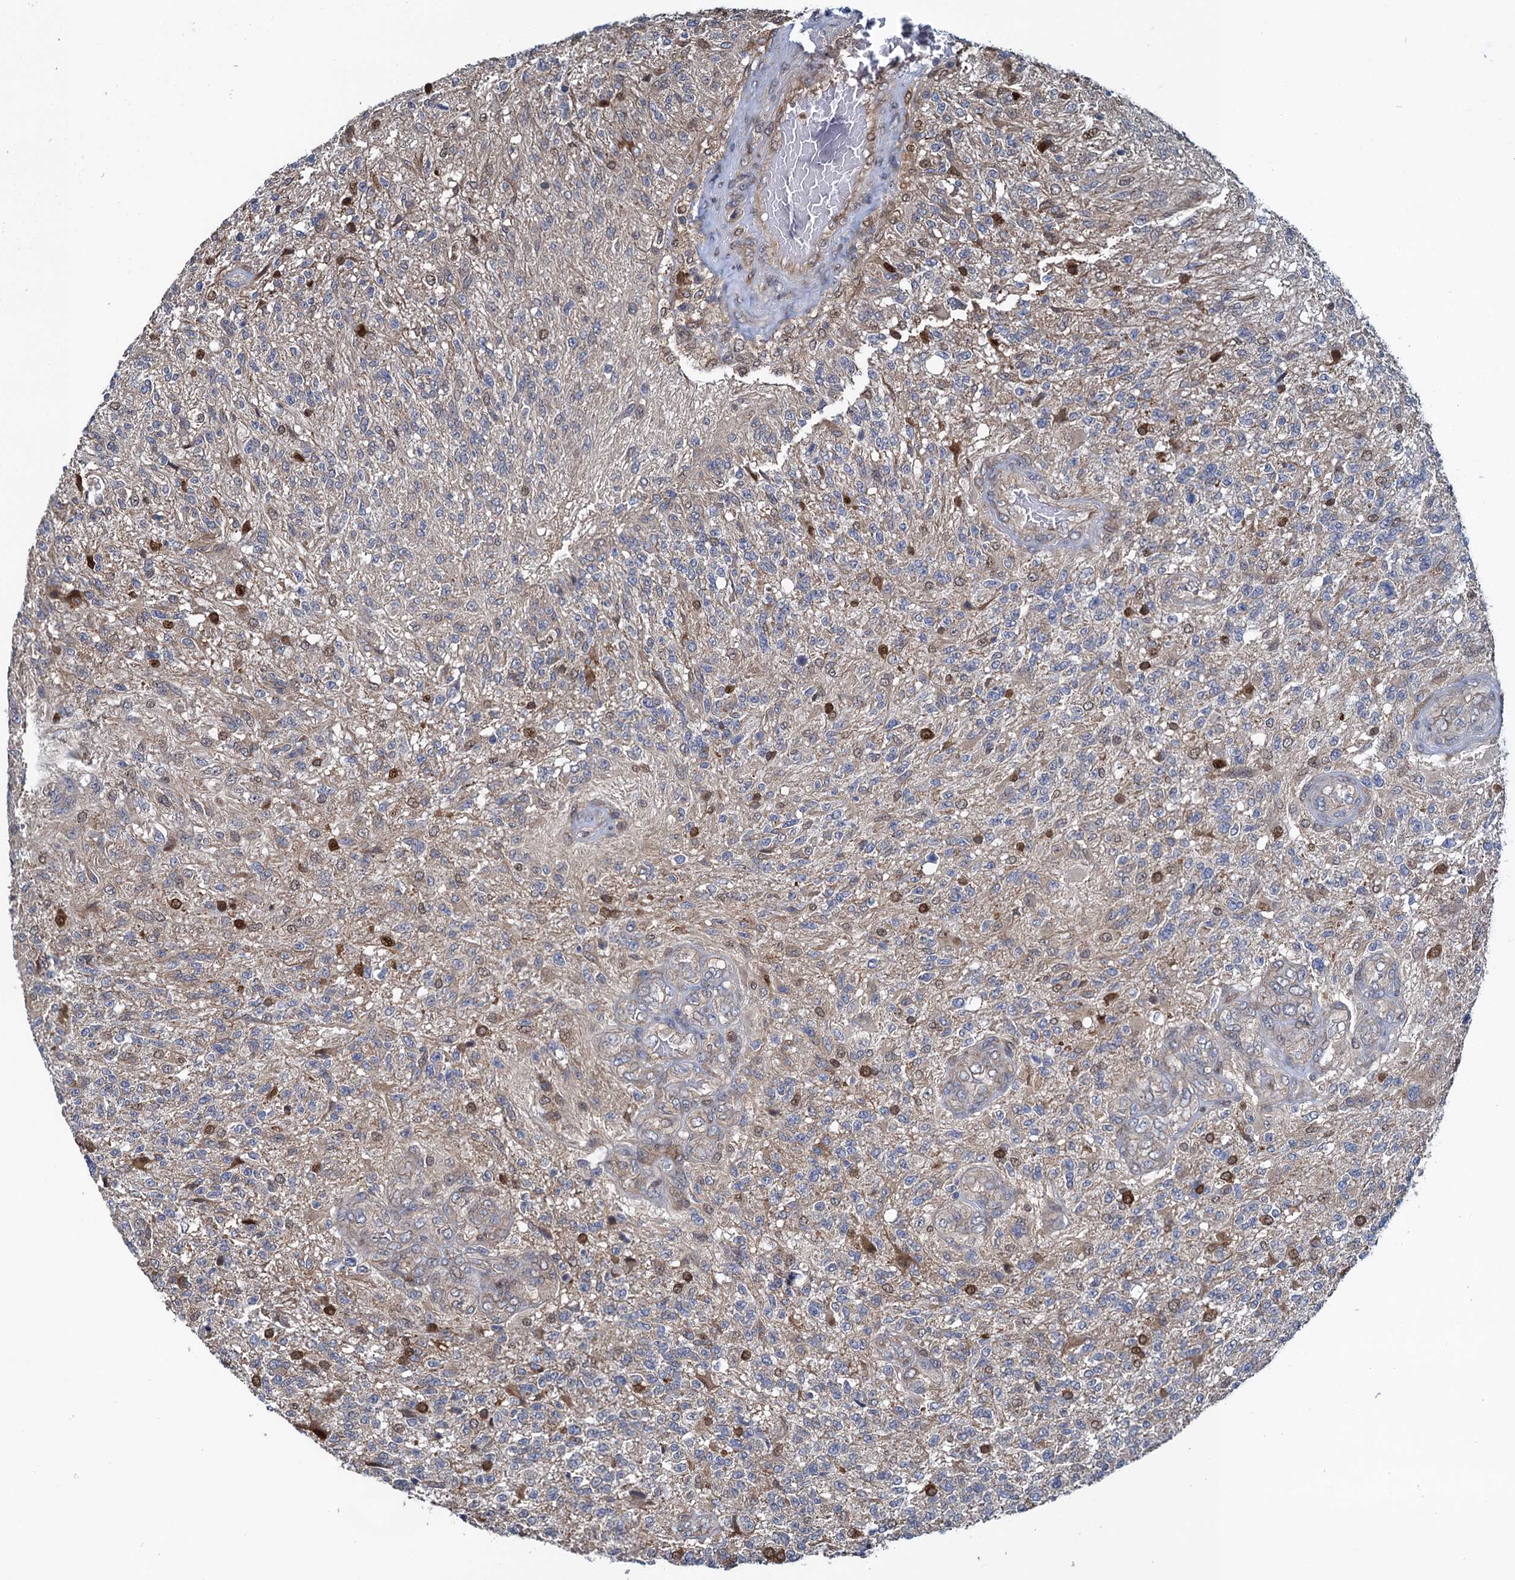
{"staining": {"intensity": "moderate", "quantity": "<25%", "location": "cytoplasmic/membranous,nuclear"}, "tissue": "glioma", "cell_type": "Tumor cells", "image_type": "cancer", "snomed": [{"axis": "morphology", "description": "Glioma, malignant, High grade"}, {"axis": "topography", "description": "Brain"}], "caption": "Glioma stained with a brown dye exhibits moderate cytoplasmic/membranous and nuclear positive staining in about <25% of tumor cells.", "gene": "RNF125", "patient": {"sex": "male", "age": 56}}